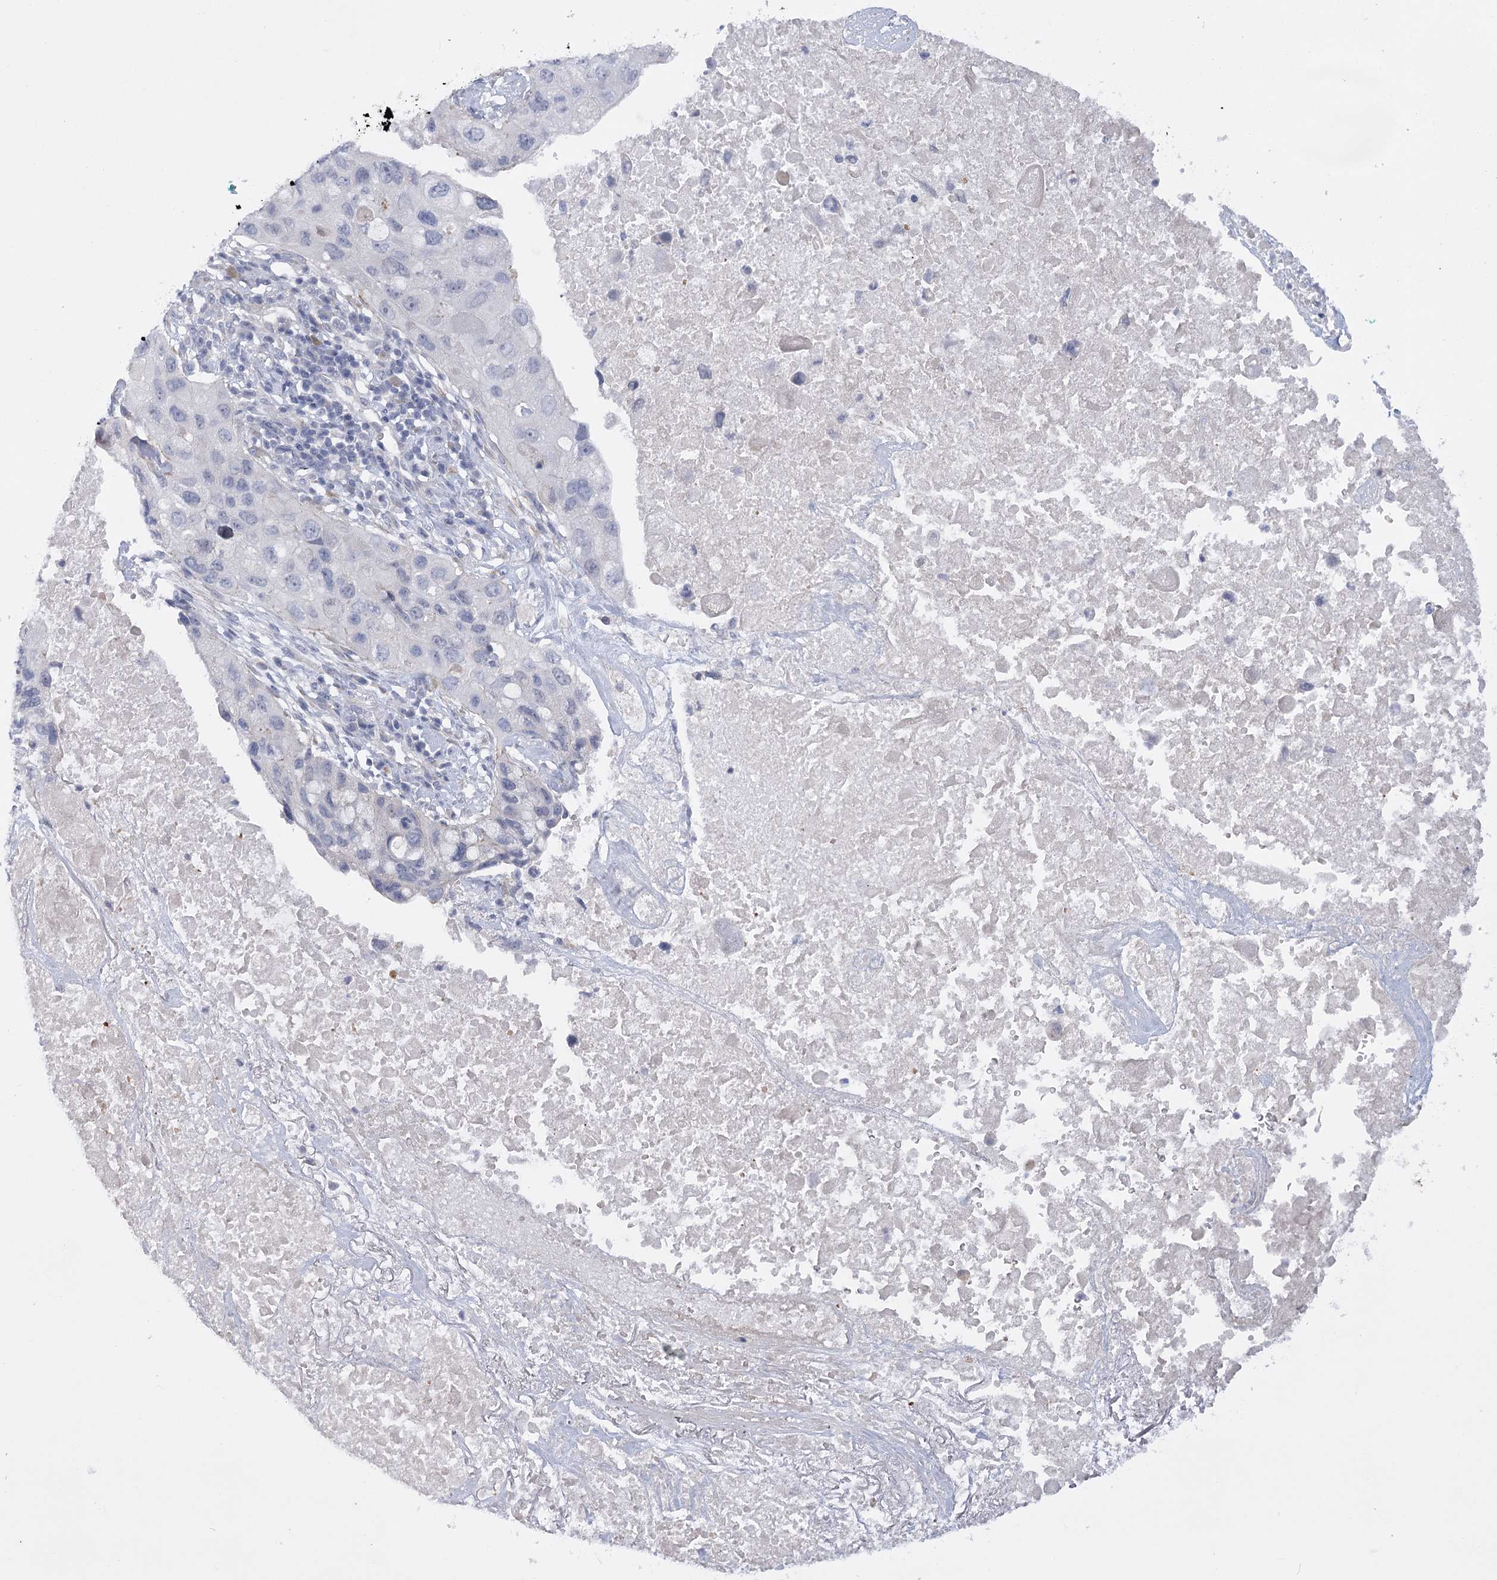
{"staining": {"intensity": "negative", "quantity": "none", "location": "none"}, "tissue": "lung cancer", "cell_type": "Tumor cells", "image_type": "cancer", "snomed": [{"axis": "morphology", "description": "Squamous cell carcinoma, NOS"}, {"axis": "topography", "description": "Lung"}], "caption": "DAB (3,3'-diaminobenzidine) immunohistochemical staining of lung cancer exhibits no significant positivity in tumor cells. Brightfield microscopy of immunohistochemistry (IHC) stained with DAB (brown) and hematoxylin (blue), captured at high magnification.", "gene": "FAM76B", "patient": {"sex": "female", "age": 73}}